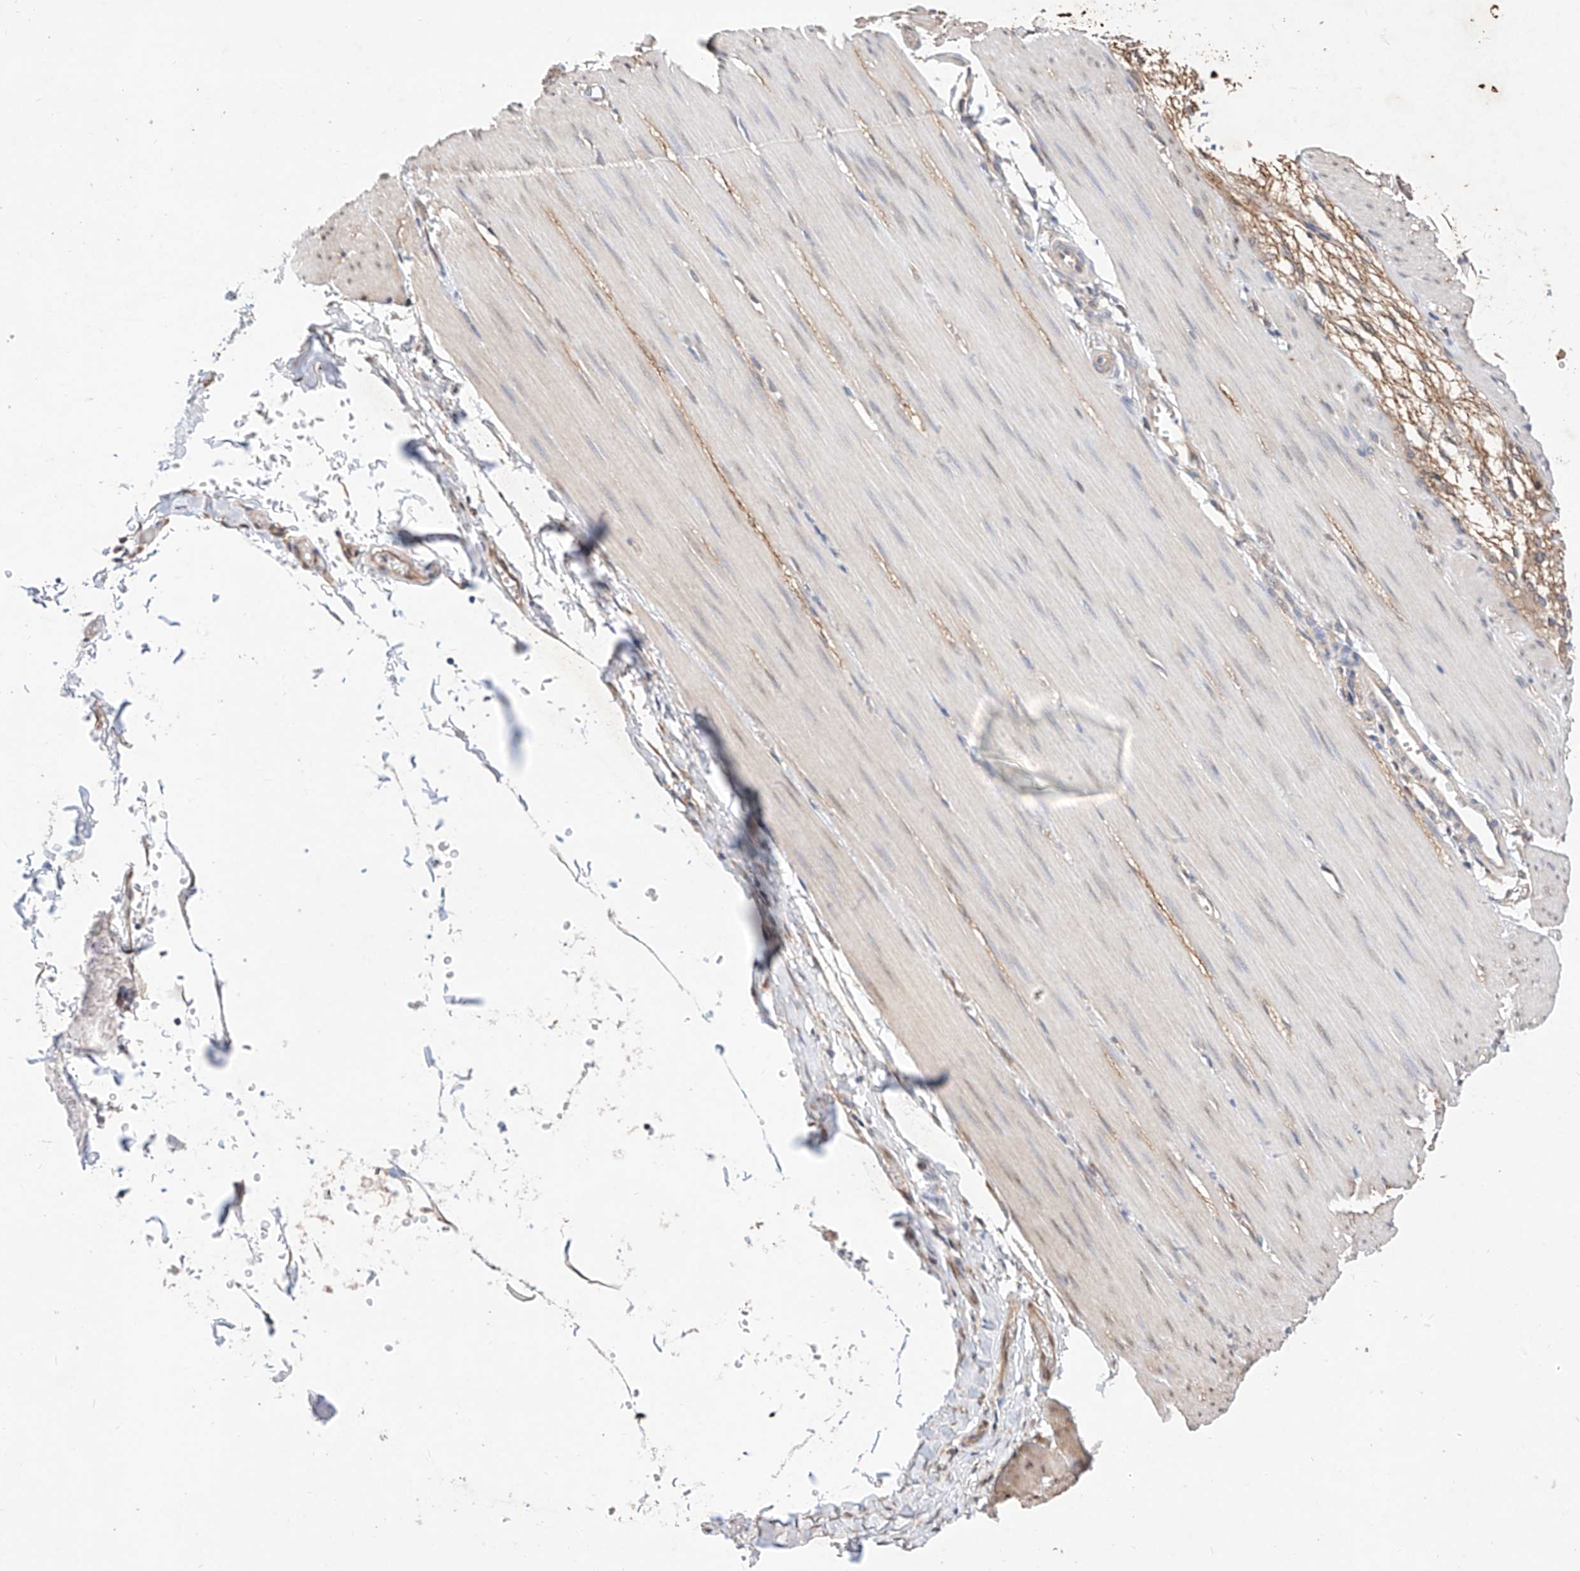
{"staining": {"intensity": "weak", "quantity": "25%-75%", "location": "cytoplasmic/membranous,nuclear"}, "tissue": "smooth muscle", "cell_type": "Smooth muscle cells", "image_type": "normal", "snomed": [{"axis": "morphology", "description": "Normal tissue, NOS"}, {"axis": "morphology", "description": "Adenocarcinoma, NOS"}, {"axis": "topography", "description": "Colon"}, {"axis": "topography", "description": "Peripheral nerve tissue"}], "caption": "This image exhibits normal smooth muscle stained with immunohistochemistry to label a protein in brown. The cytoplasmic/membranous,nuclear of smooth muscle cells show weak positivity for the protein. Nuclei are counter-stained blue.", "gene": "ZSCAN4", "patient": {"sex": "male", "age": 14}}